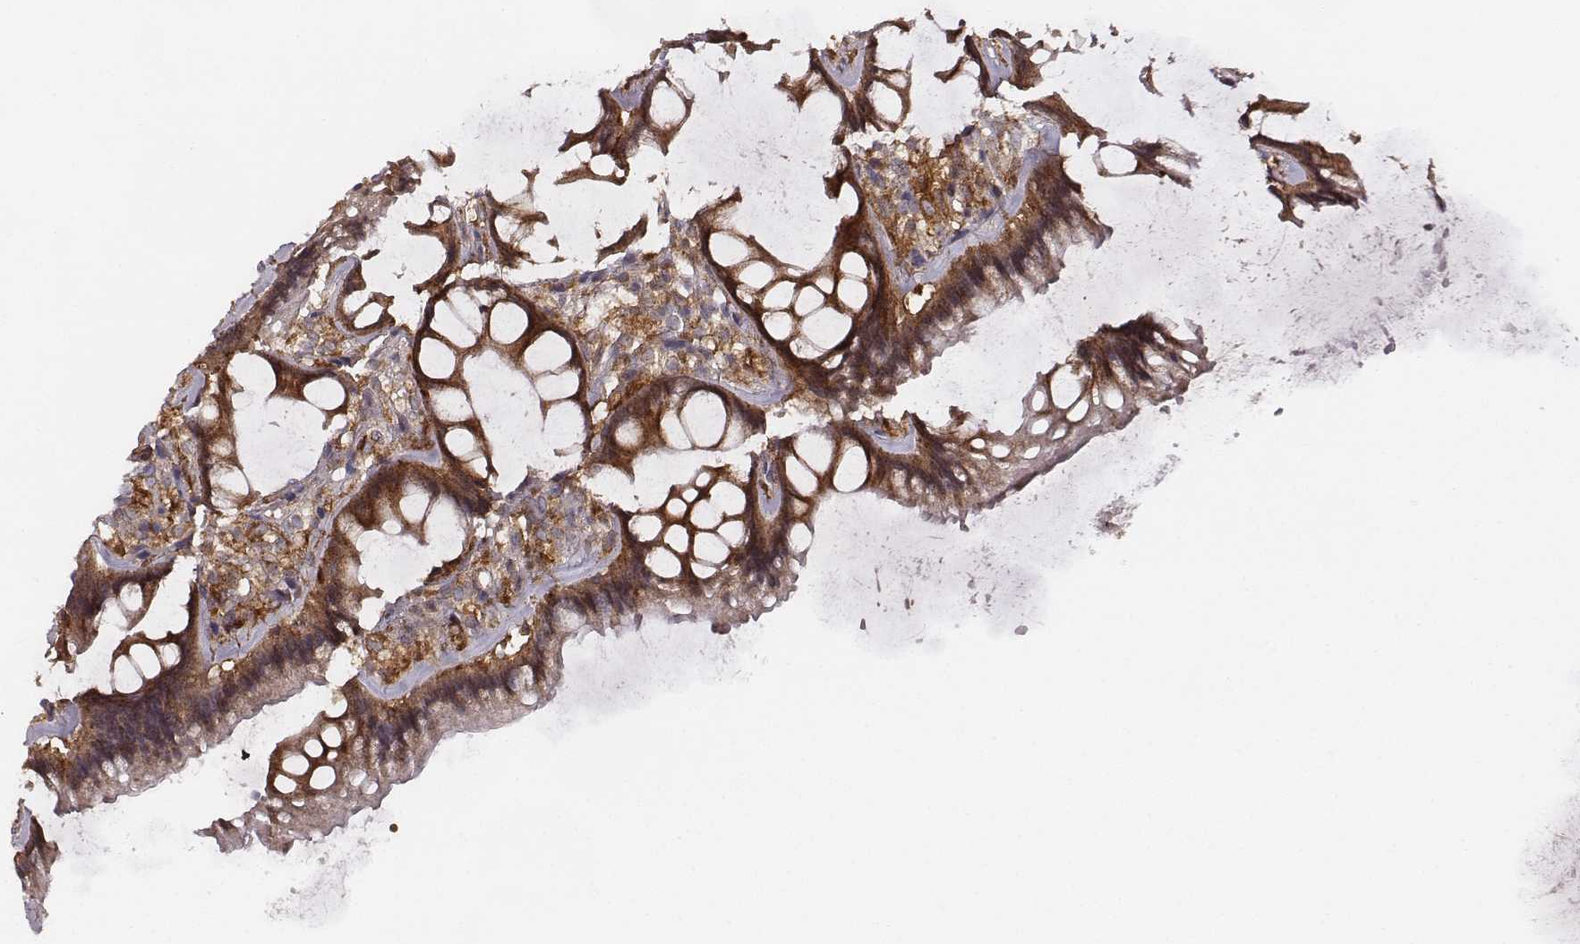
{"staining": {"intensity": "strong", "quantity": ">75%", "location": "cytoplasmic/membranous"}, "tissue": "rectum", "cell_type": "Glandular cells", "image_type": "normal", "snomed": [{"axis": "morphology", "description": "Normal tissue, NOS"}, {"axis": "topography", "description": "Rectum"}], "caption": "Strong cytoplasmic/membranous positivity for a protein is identified in about >75% of glandular cells of normal rectum using immunohistochemistry.", "gene": "VPS26A", "patient": {"sex": "female", "age": 62}}